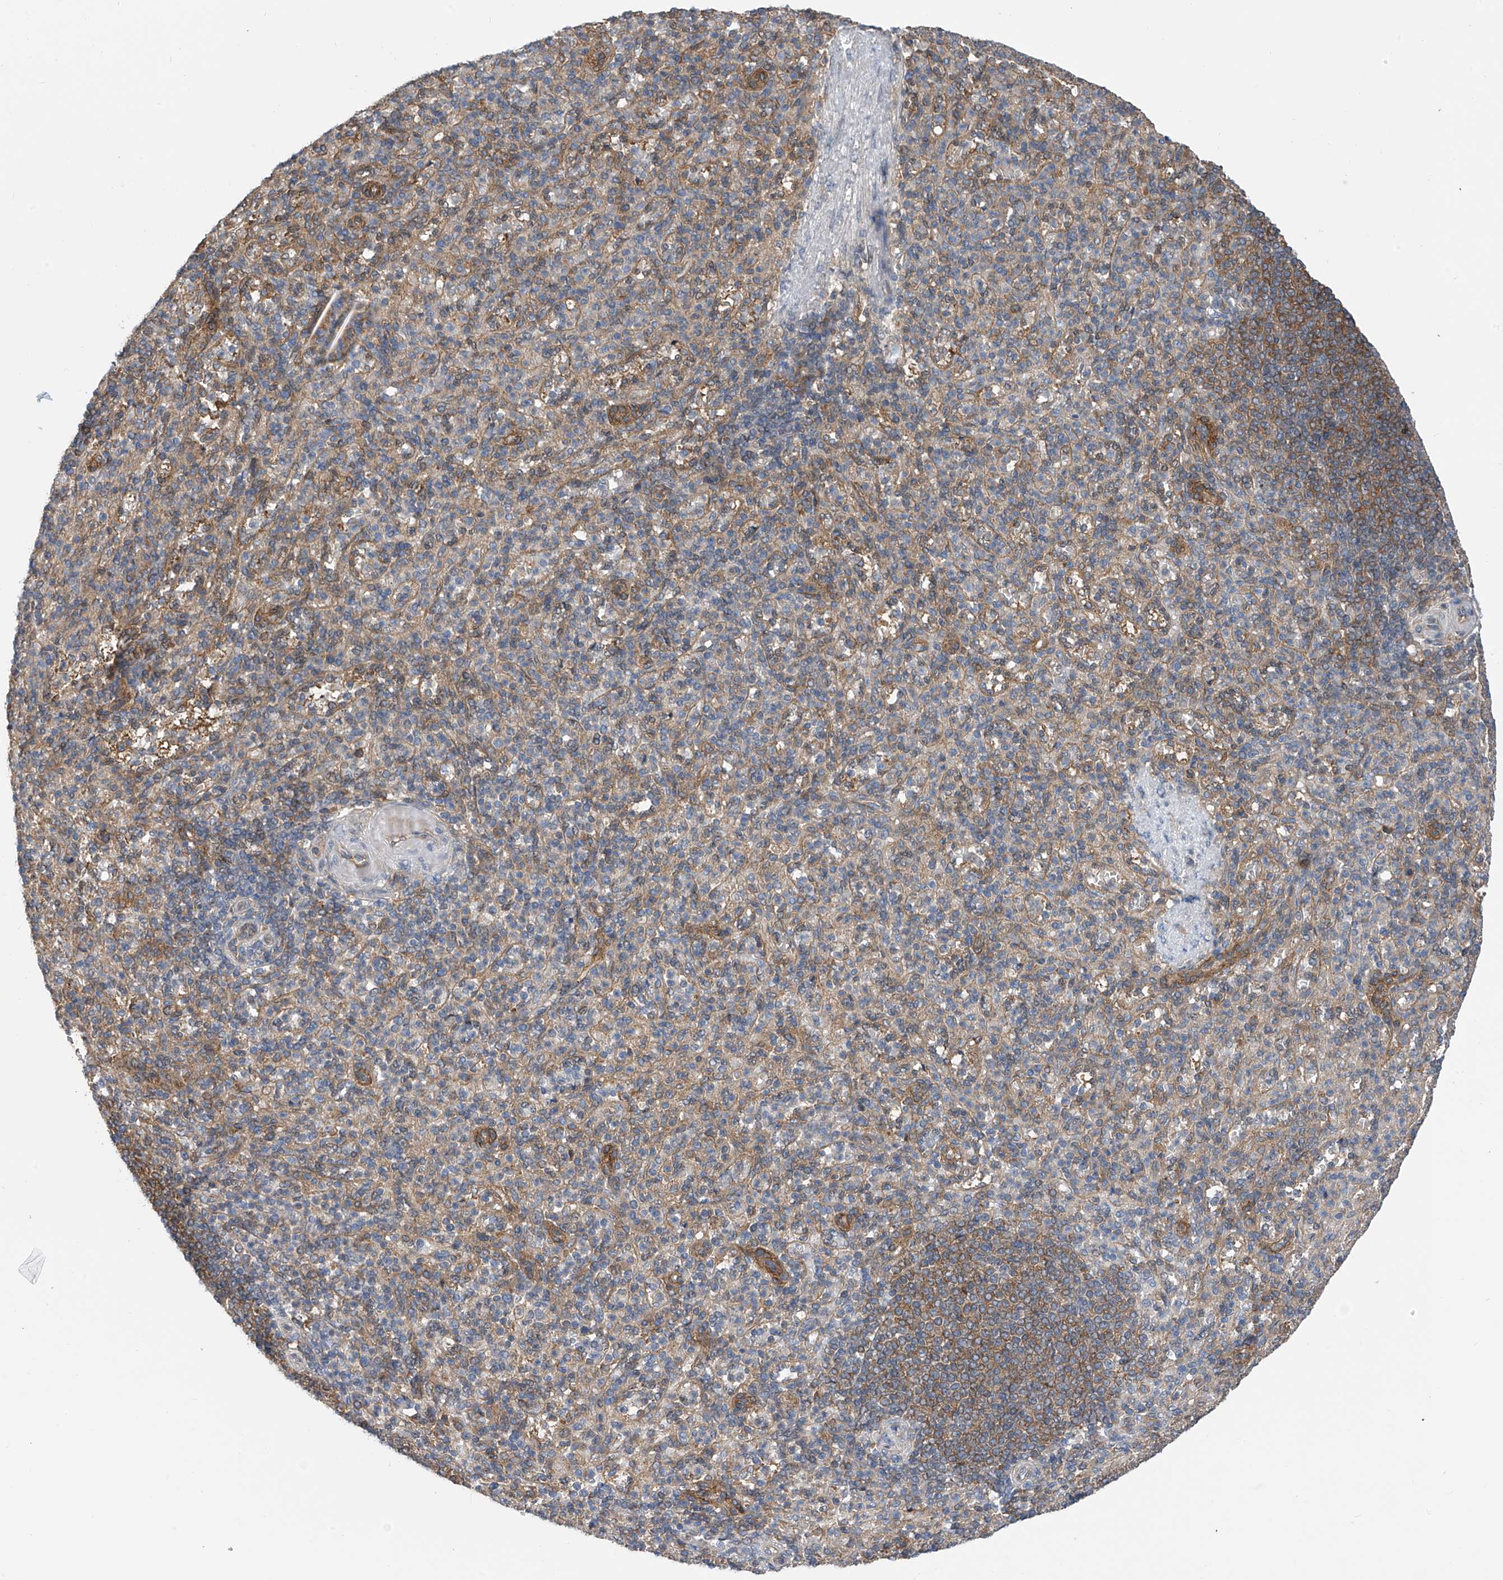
{"staining": {"intensity": "weak", "quantity": "25%-75%", "location": "cytoplasmic/membranous"}, "tissue": "spleen", "cell_type": "Cells in red pulp", "image_type": "normal", "snomed": [{"axis": "morphology", "description": "Normal tissue, NOS"}, {"axis": "topography", "description": "Spleen"}], "caption": "A photomicrograph of spleen stained for a protein shows weak cytoplasmic/membranous brown staining in cells in red pulp. Immunohistochemistry stains the protein of interest in brown and the nuclei are stained blue.", "gene": "CHPF", "patient": {"sex": "female", "age": 74}}